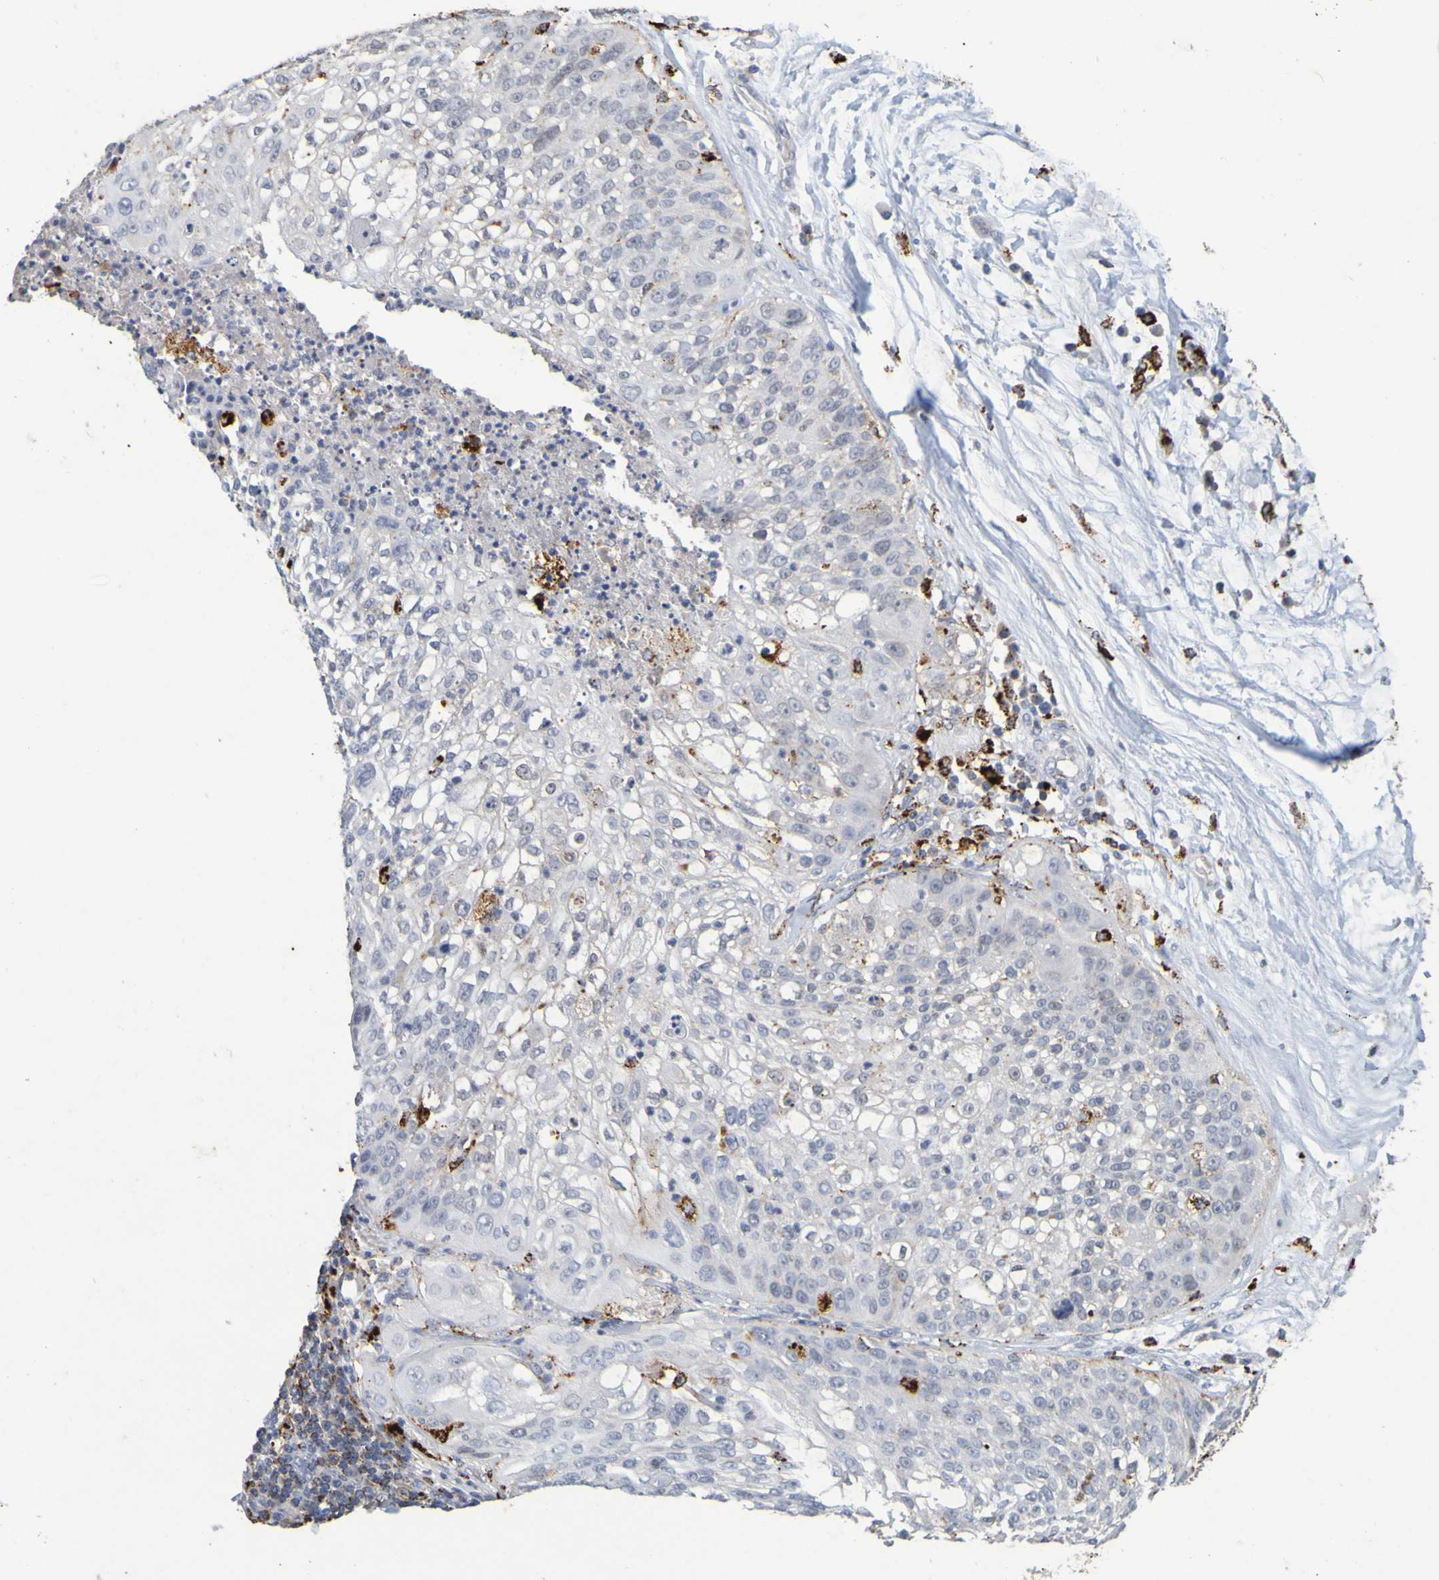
{"staining": {"intensity": "negative", "quantity": "none", "location": "none"}, "tissue": "lung cancer", "cell_type": "Tumor cells", "image_type": "cancer", "snomed": [{"axis": "morphology", "description": "Inflammation, NOS"}, {"axis": "morphology", "description": "Squamous cell carcinoma, NOS"}, {"axis": "topography", "description": "Lymph node"}, {"axis": "topography", "description": "Soft tissue"}, {"axis": "topography", "description": "Lung"}], "caption": "Tumor cells show no significant staining in squamous cell carcinoma (lung).", "gene": "TPH1", "patient": {"sex": "male", "age": 66}}